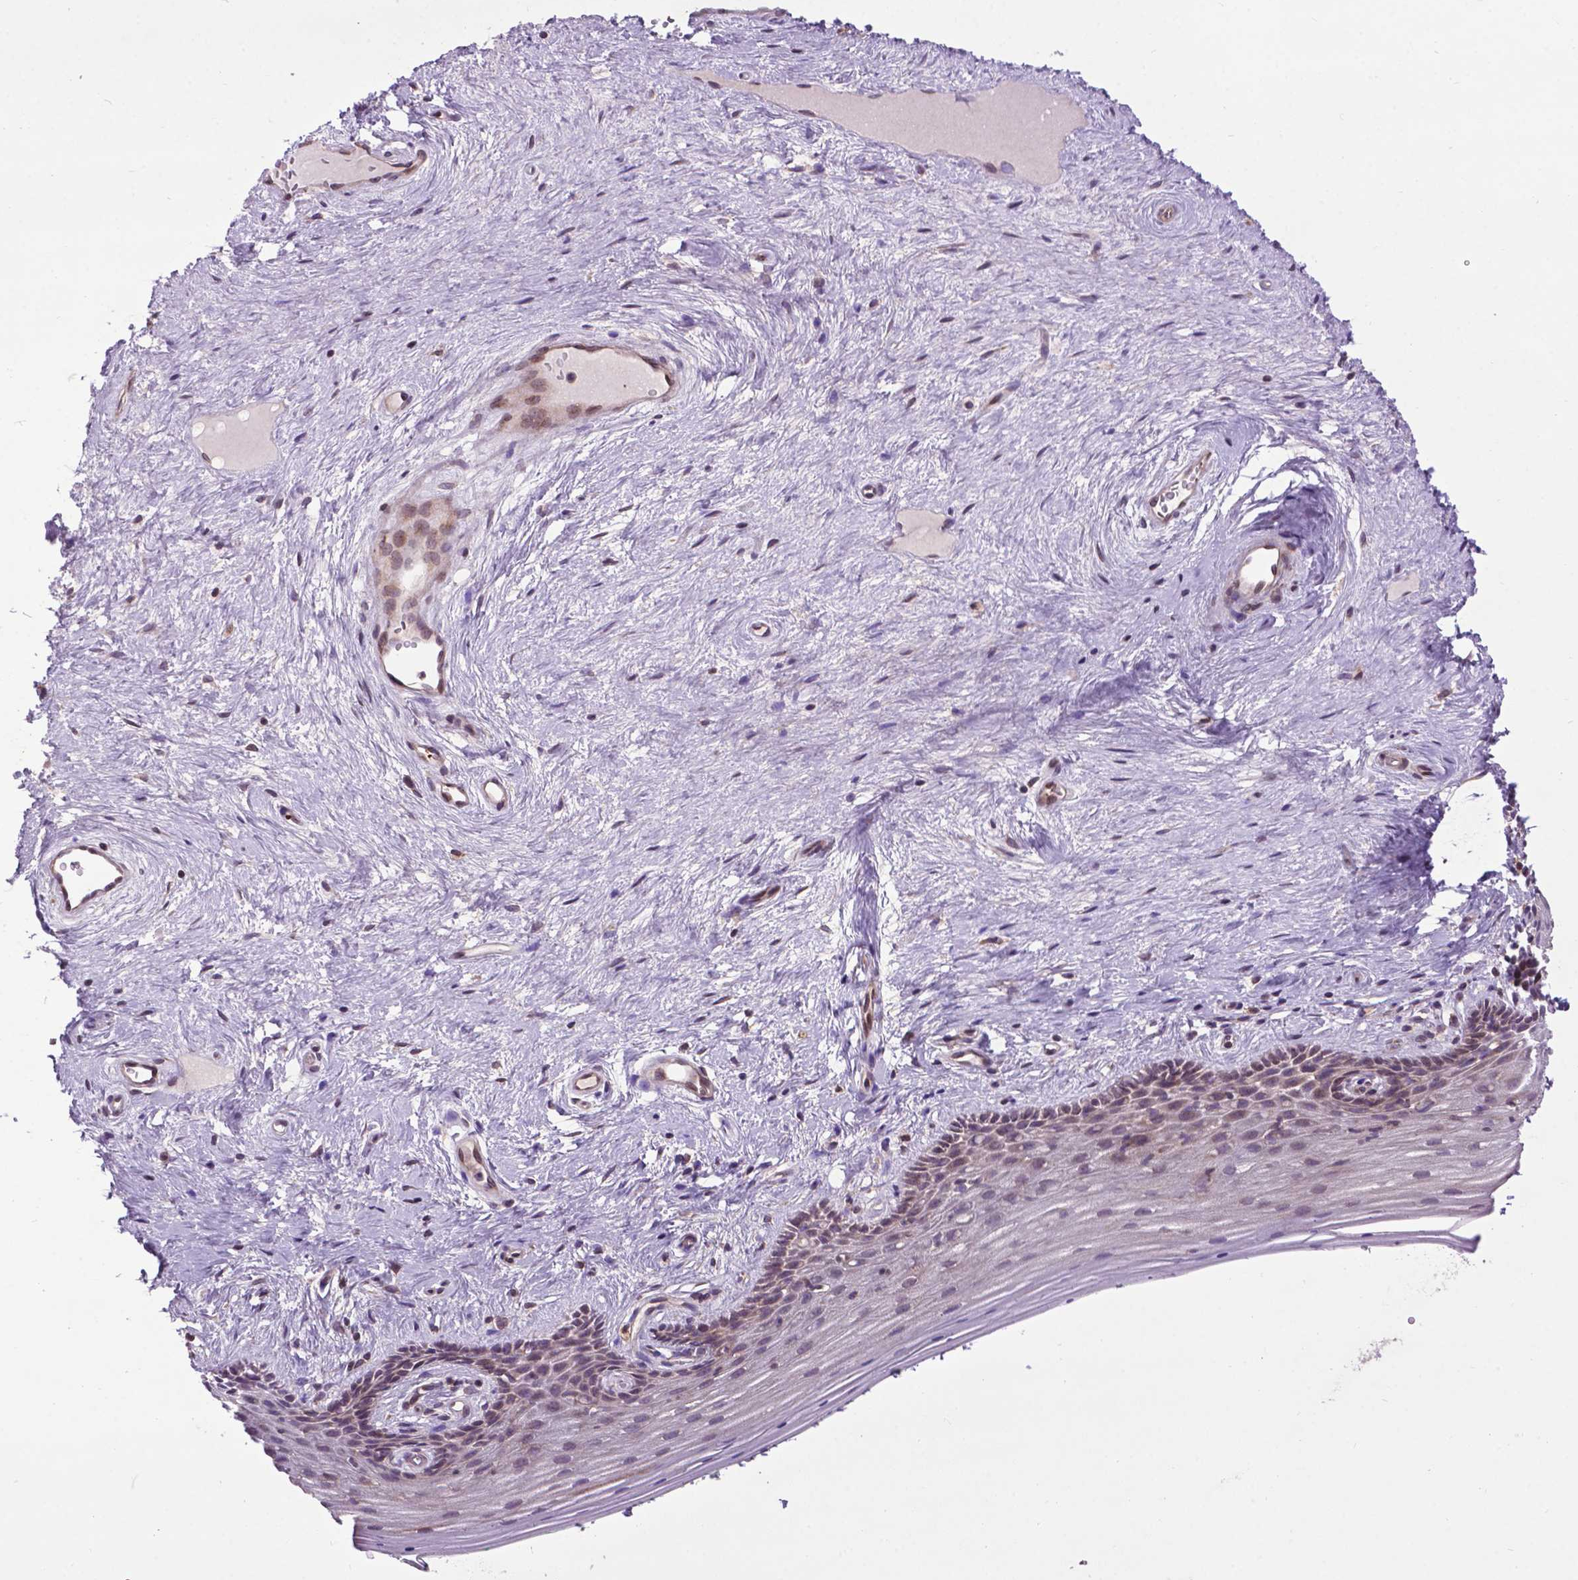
{"staining": {"intensity": "weak", "quantity": "<25%", "location": "cytoplasmic/membranous"}, "tissue": "vagina", "cell_type": "Squamous epithelial cells", "image_type": "normal", "snomed": [{"axis": "morphology", "description": "Normal tissue, NOS"}, {"axis": "topography", "description": "Vagina"}], "caption": "A high-resolution photomicrograph shows IHC staining of normal vagina, which exhibits no significant positivity in squamous epithelial cells.", "gene": "SPNS2", "patient": {"sex": "female", "age": 45}}